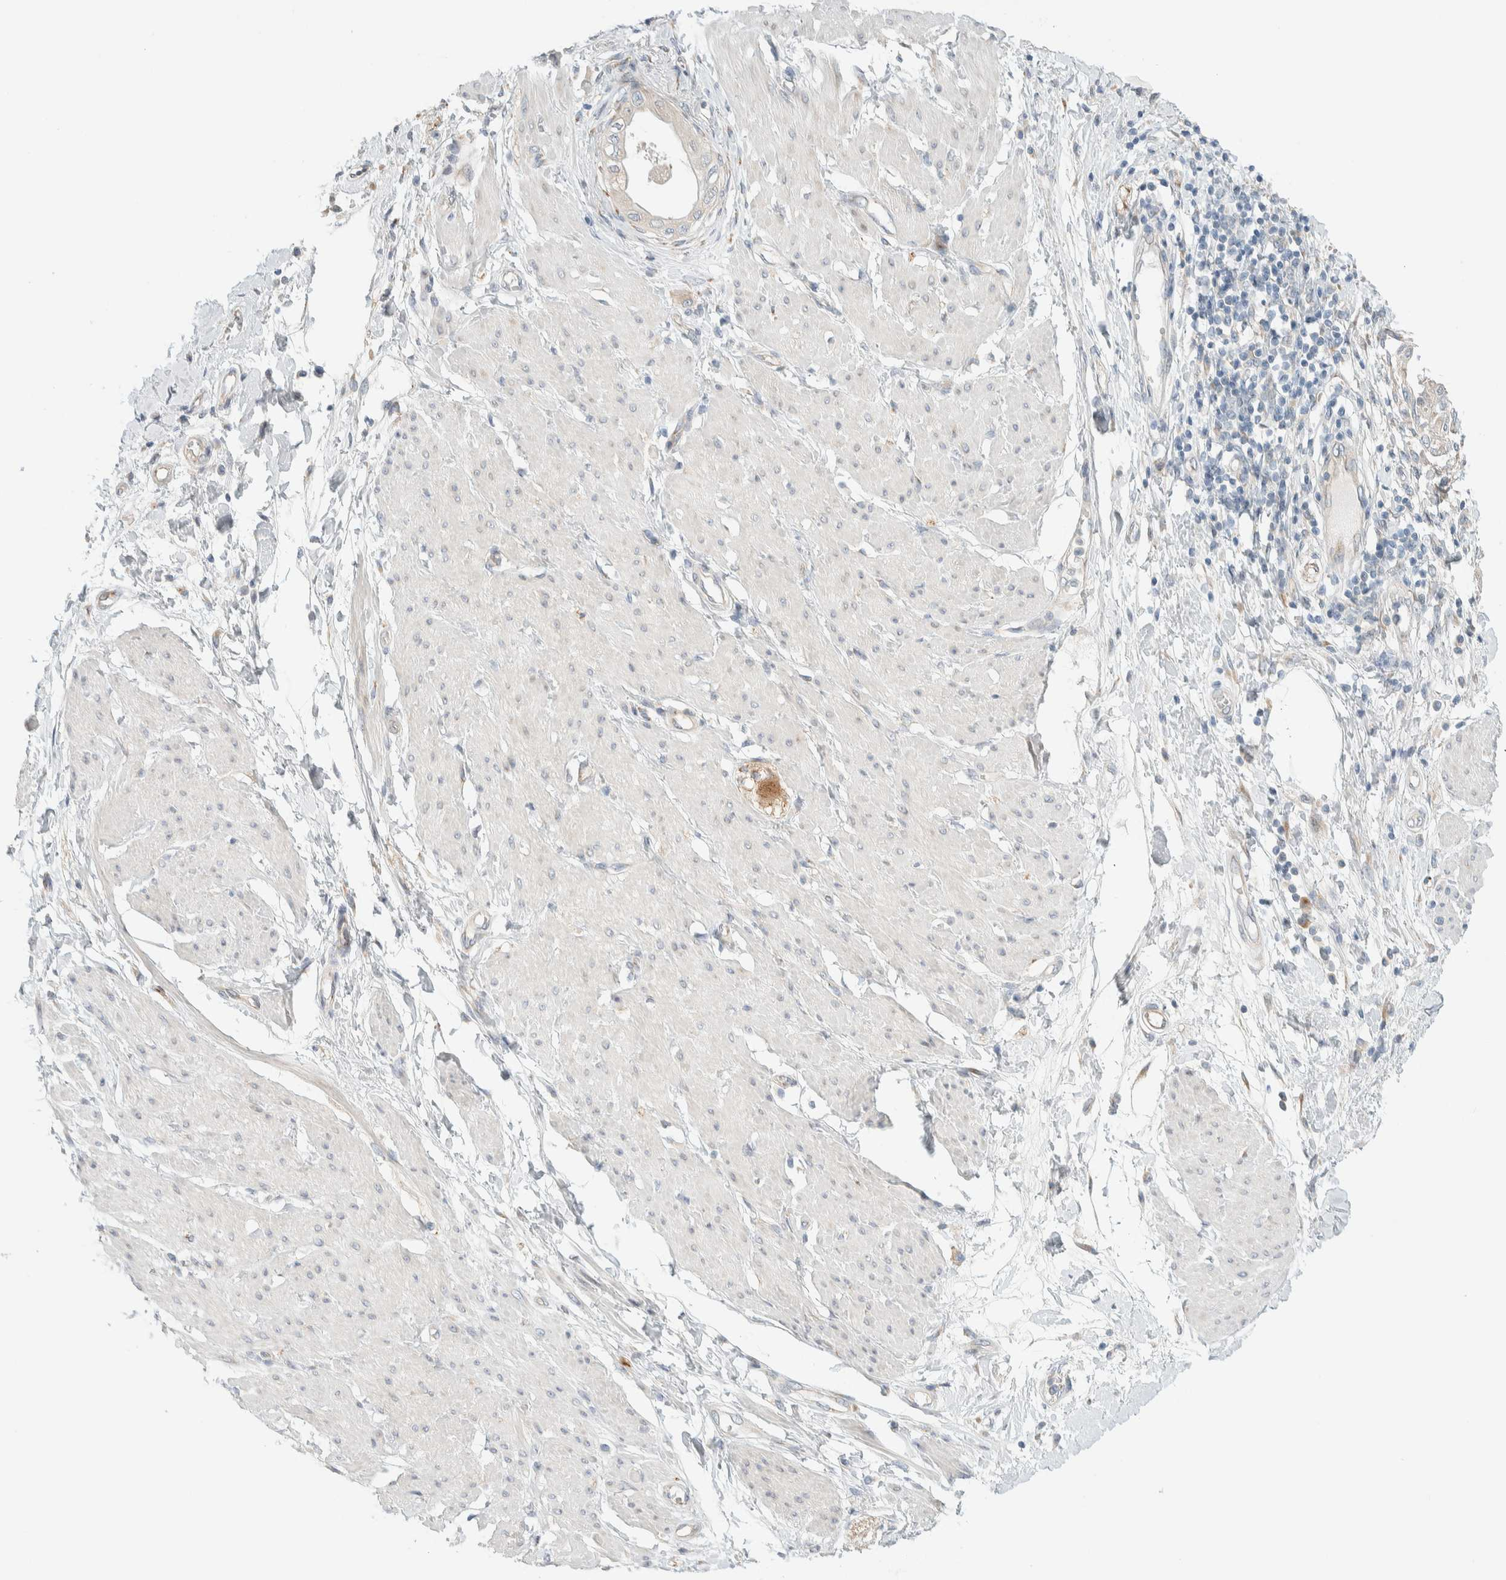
{"staining": {"intensity": "negative", "quantity": "none", "location": "none"}, "tissue": "pancreatic cancer", "cell_type": "Tumor cells", "image_type": "cancer", "snomed": [{"axis": "morphology", "description": "Normal tissue, NOS"}, {"axis": "morphology", "description": "Adenocarcinoma, NOS"}, {"axis": "topography", "description": "Pancreas"}, {"axis": "topography", "description": "Duodenum"}], "caption": "Protein analysis of pancreatic cancer (adenocarcinoma) reveals no significant positivity in tumor cells.", "gene": "TMEM184B", "patient": {"sex": "female", "age": 60}}